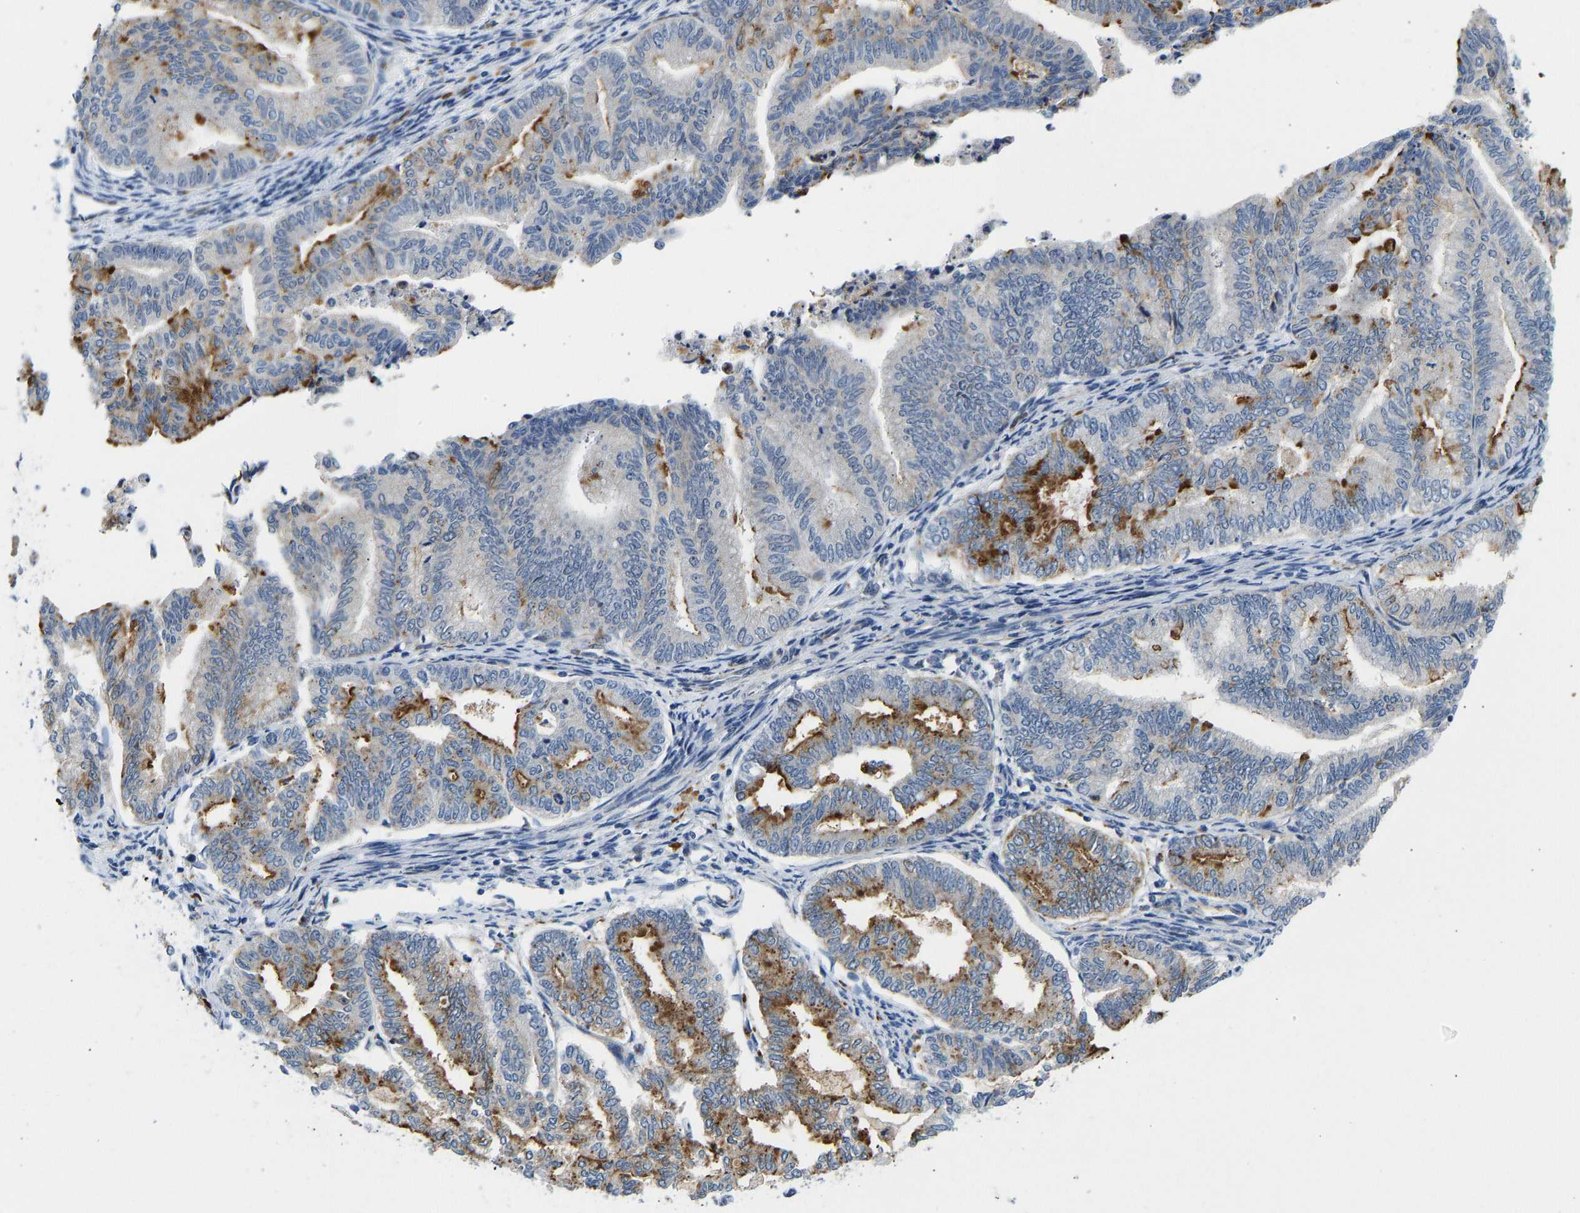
{"staining": {"intensity": "moderate", "quantity": "<25%", "location": "cytoplasmic/membranous"}, "tissue": "endometrial cancer", "cell_type": "Tumor cells", "image_type": "cancer", "snomed": [{"axis": "morphology", "description": "Adenocarcinoma, NOS"}, {"axis": "topography", "description": "Endometrium"}], "caption": "Endometrial adenocarcinoma tissue demonstrates moderate cytoplasmic/membranous staining in approximately <25% of tumor cells", "gene": "RESF1", "patient": {"sex": "female", "age": 79}}